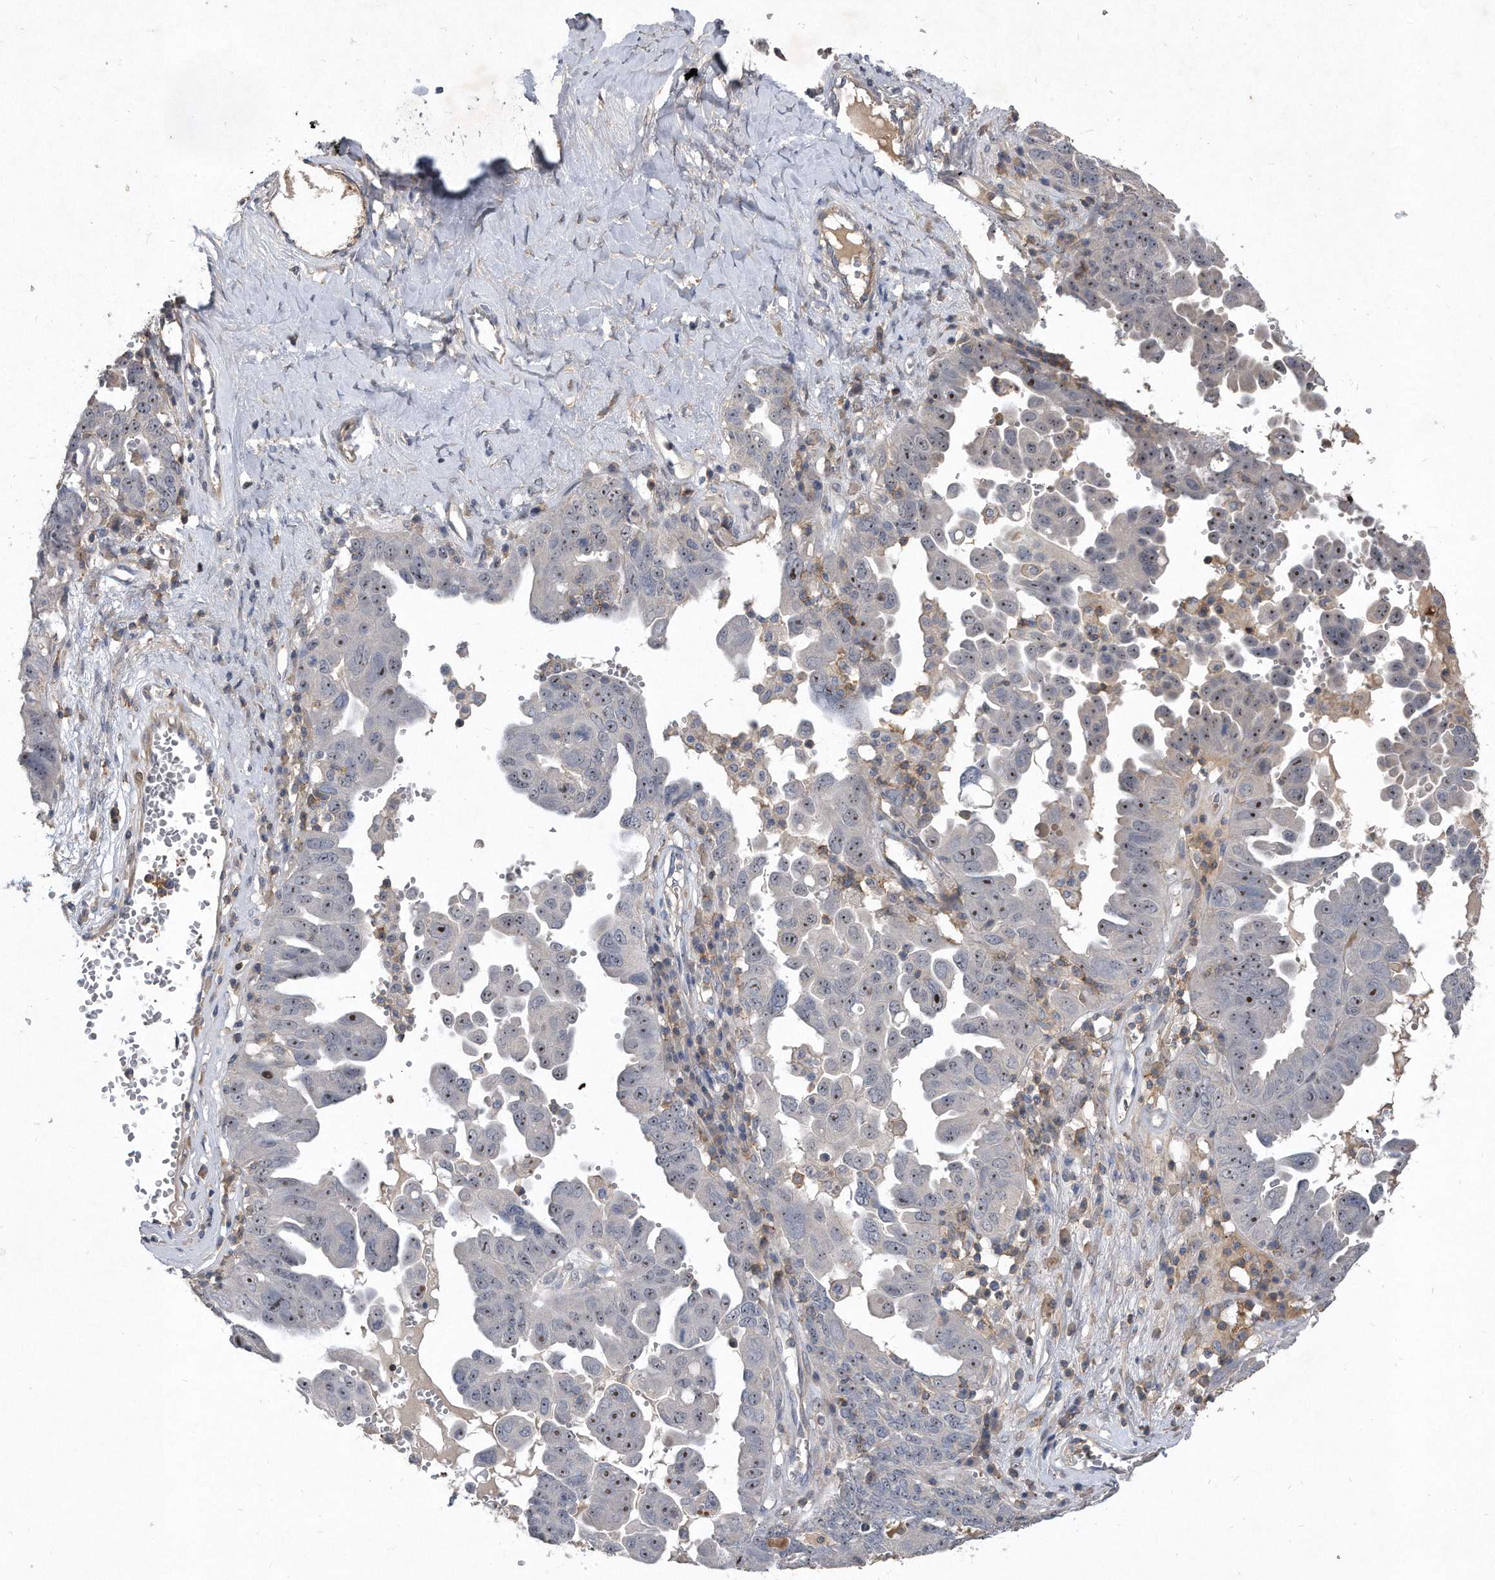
{"staining": {"intensity": "moderate", "quantity": ">75%", "location": "nuclear"}, "tissue": "ovarian cancer", "cell_type": "Tumor cells", "image_type": "cancer", "snomed": [{"axis": "morphology", "description": "Carcinoma, endometroid"}, {"axis": "topography", "description": "Ovary"}], "caption": "This micrograph shows ovarian endometroid carcinoma stained with immunohistochemistry to label a protein in brown. The nuclear of tumor cells show moderate positivity for the protein. Nuclei are counter-stained blue.", "gene": "PGBD2", "patient": {"sex": "female", "age": 62}}